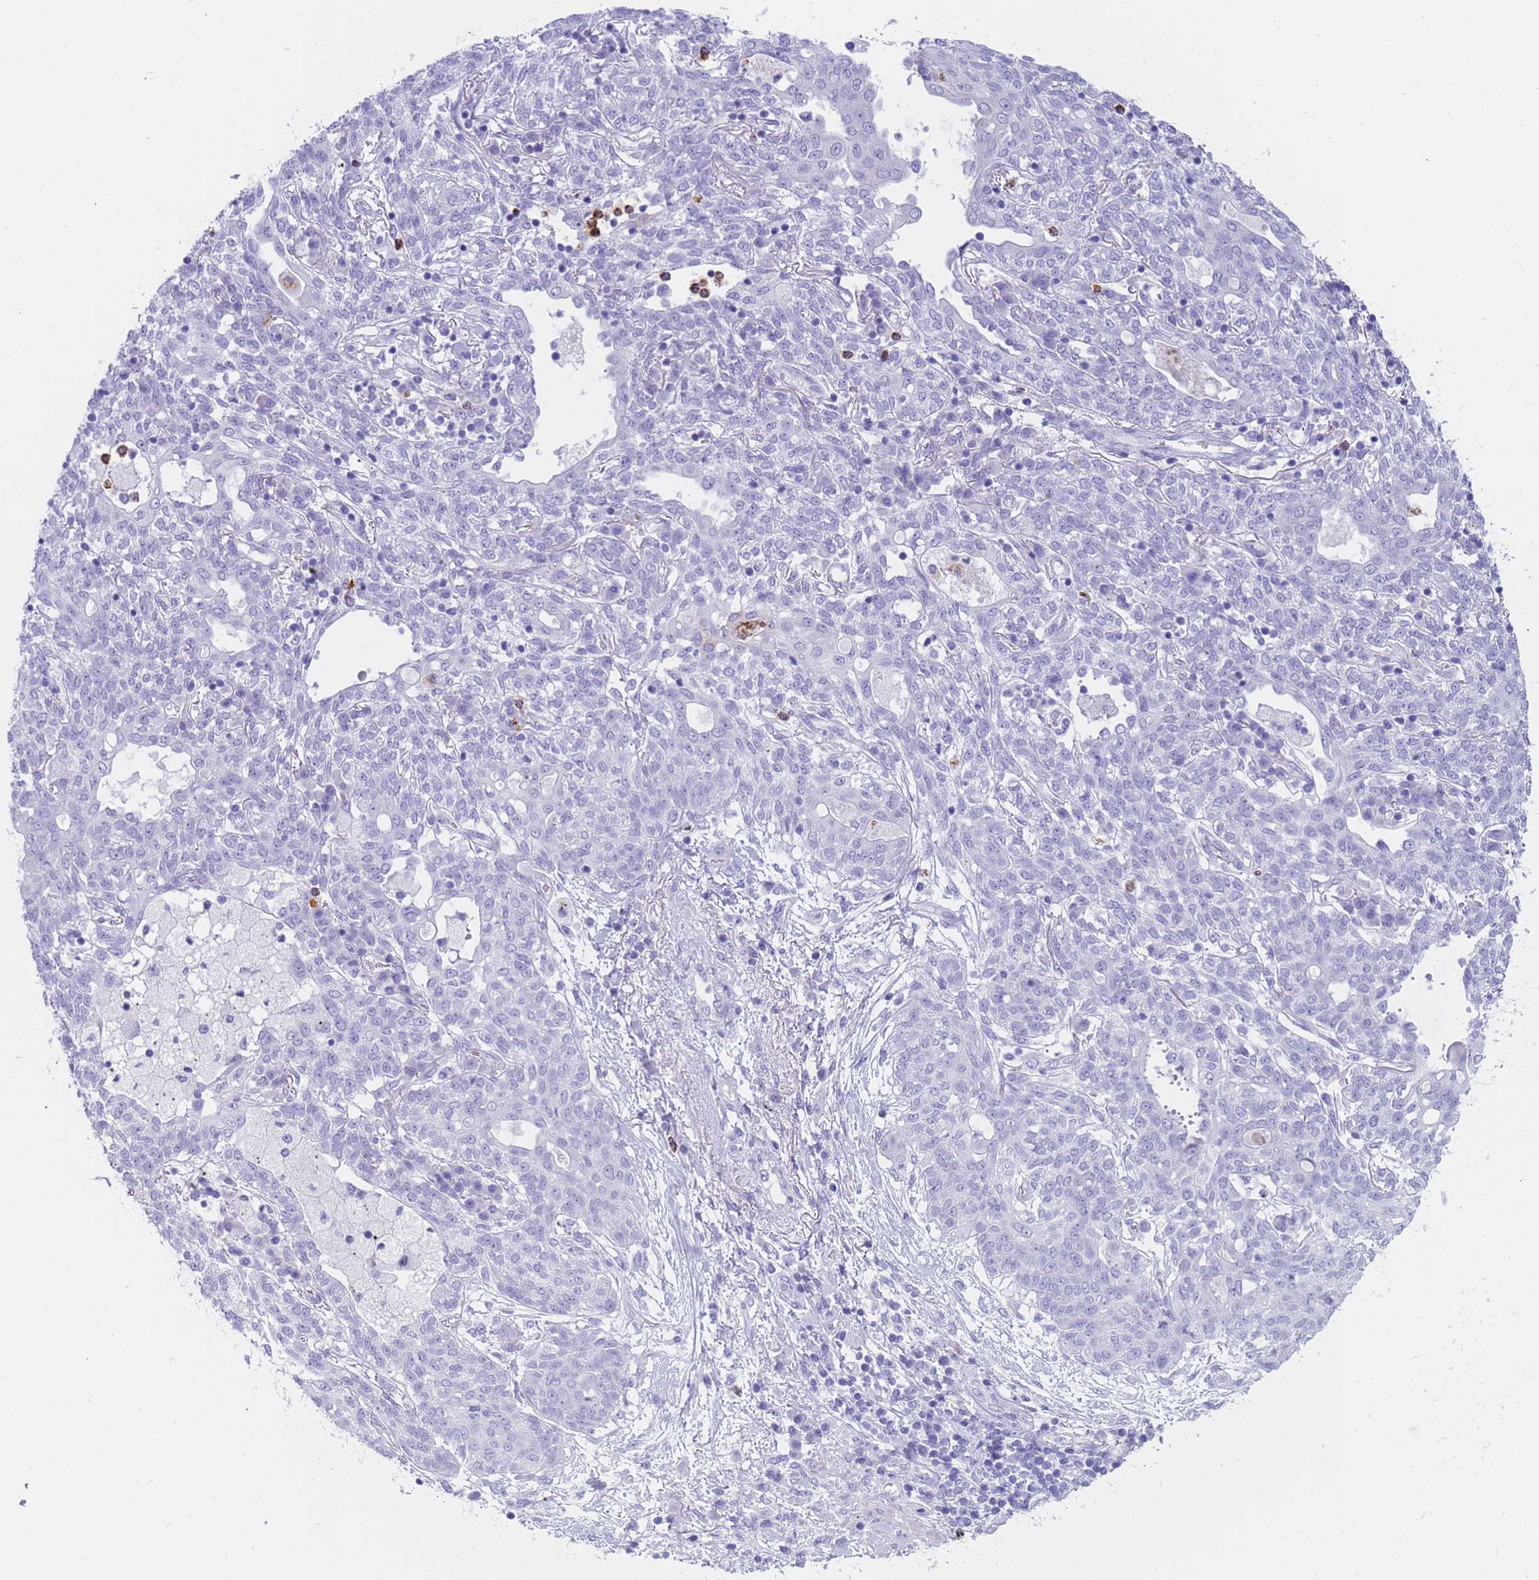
{"staining": {"intensity": "negative", "quantity": "none", "location": "none"}, "tissue": "lung cancer", "cell_type": "Tumor cells", "image_type": "cancer", "snomed": [{"axis": "morphology", "description": "Squamous cell carcinoma, NOS"}, {"axis": "topography", "description": "Lung"}], "caption": "A high-resolution image shows immunohistochemistry (IHC) staining of lung squamous cell carcinoma, which demonstrates no significant expression in tumor cells. Brightfield microscopy of immunohistochemistry stained with DAB (3,3'-diaminobenzidine) (brown) and hematoxylin (blue), captured at high magnification.", "gene": "RNASE2", "patient": {"sex": "female", "age": 70}}